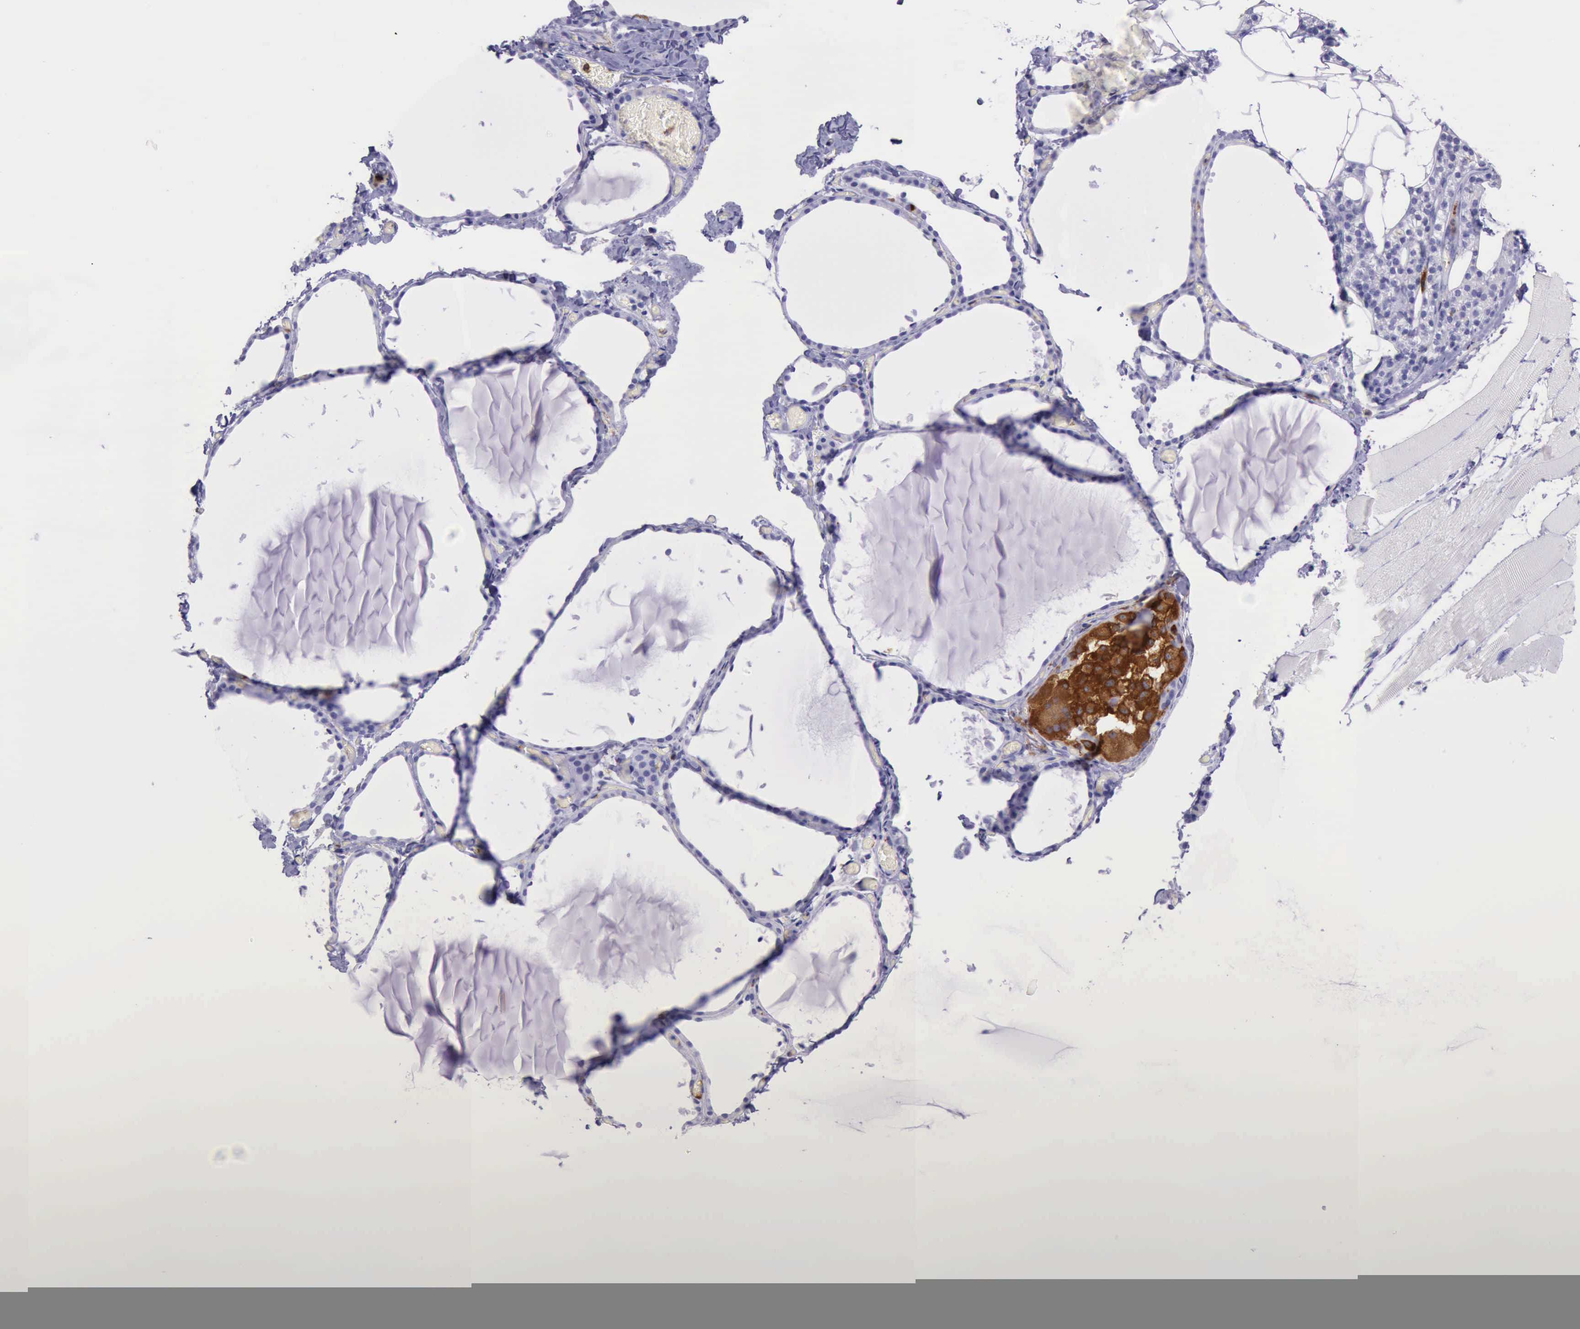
{"staining": {"intensity": "negative", "quantity": "none", "location": "none"}, "tissue": "thyroid gland", "cell_type": "Glandular cells", "image_type": "normal", "snomed": [{"axis": "morphology", "description": "Normal tissue, NOS"}, {"axis": "topography", "description": "Thyroid gland"}], "caption": "This is an IHC photomicrograph of normal human thyroid gland. There is no positivity in glandular cells.", "gene": "BTK", "patient": {"sex": "female", "age": 22}}